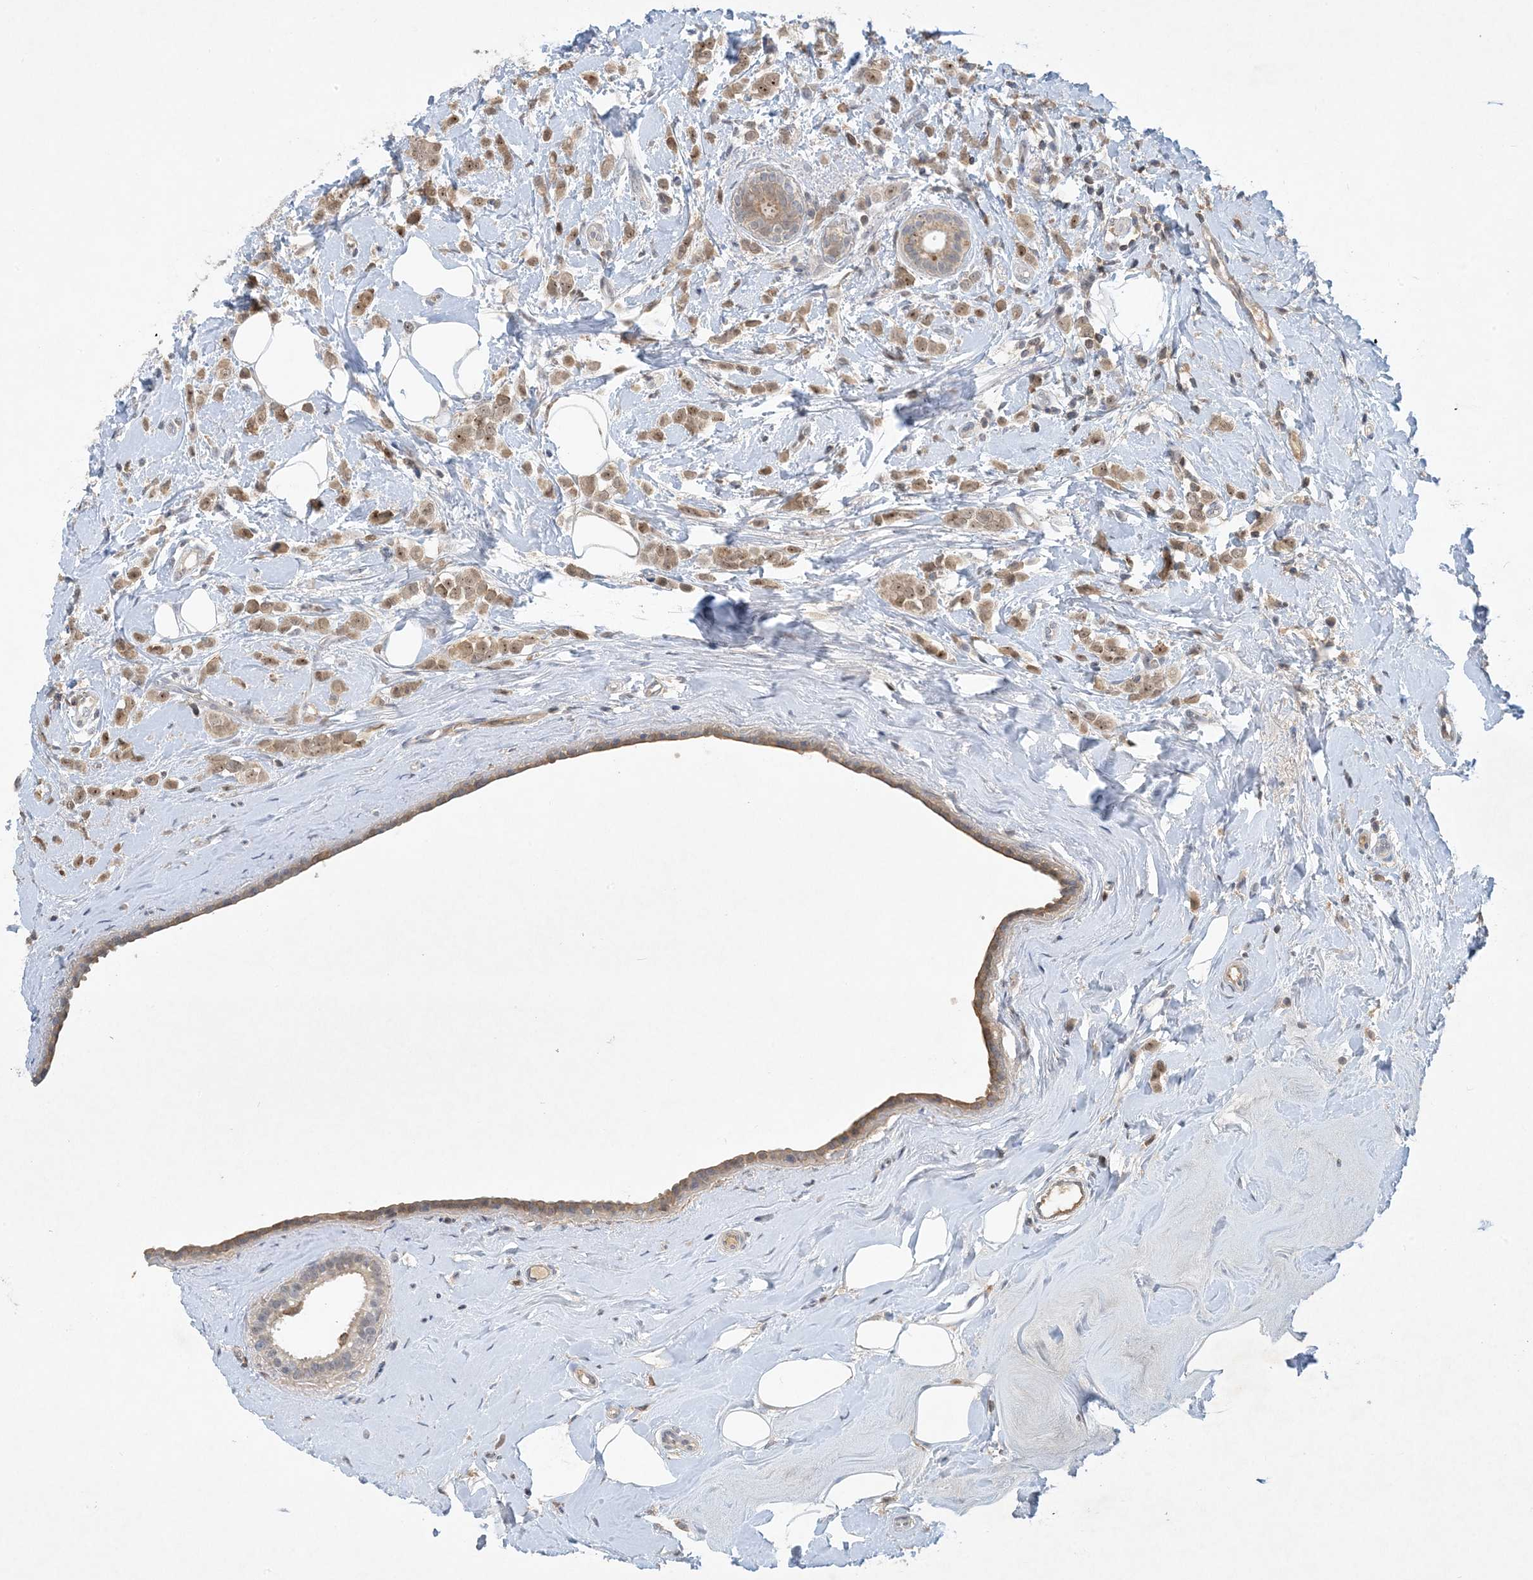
{"staining": {"intensity": "moderate", "quantity": ">75%", "location": "cytoplasmic/membranous,nuclear"}, "tissue": "breast cancer", "cell_type": "Tumor cells", "image_type": "cancer", "snomed": [{"axis": "morphology", "description": "Lobular carcinoma"}, {"axis": "topography", "description": "Breast"}], "caption": "A micrograph of breast cancer (lobular carcinoma) stained for a protein exhibits moderate cytoplasmic/membranous and nuclear brown staining in tumor cells.", "gene": "UBE2E1", "patient": {"sex": "female", "age": 47}}